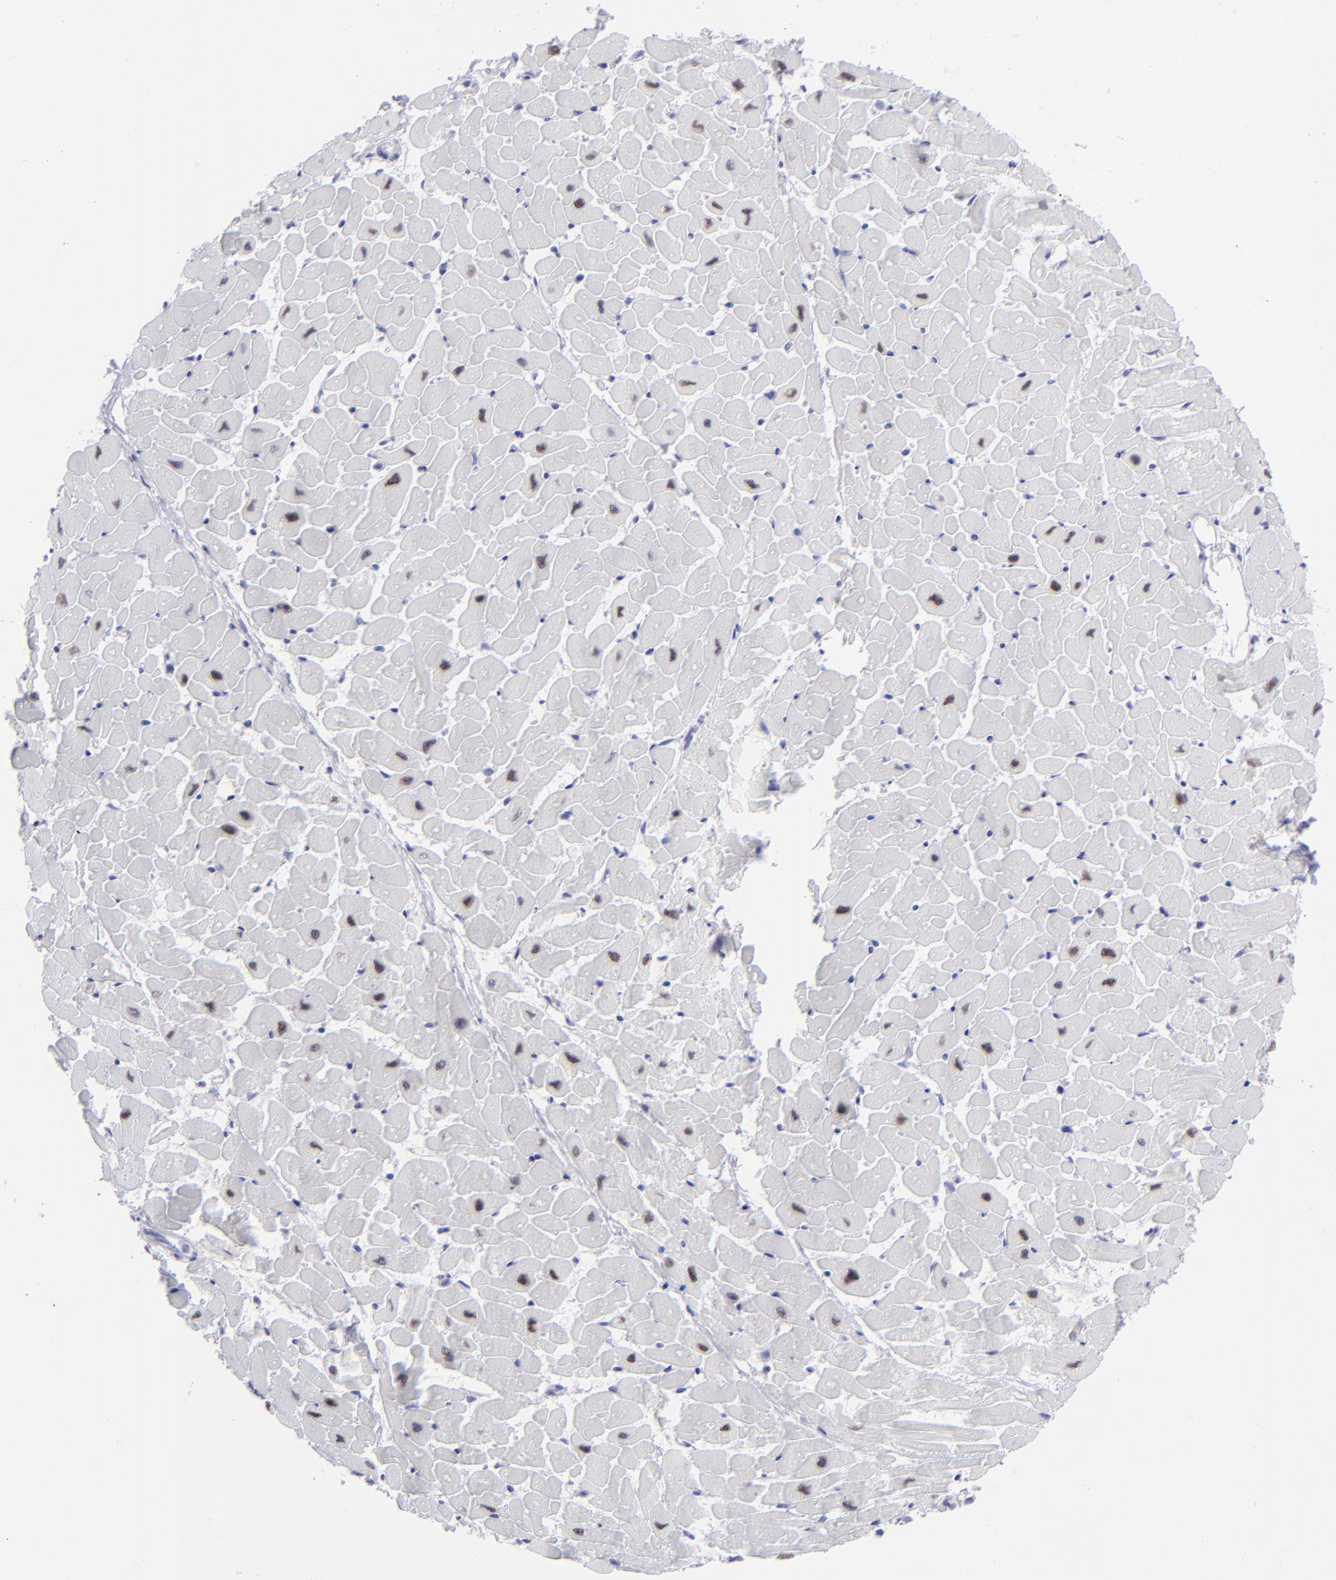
{"staining": {"intensity": "moderate", "quantity": "25%-75%", "location": "nuclear"}, "tissue": "heart muscle", "cell_type": "Cardiomyocytes", "image_type": "normal", "snomed": [{"axis": "morphology", "description": "Normal tissue, NOS"}, {"axis": "topography", "description": "Heart"}], "caption": "IHC (DAB) staining of benign heart muscle displays moderate nuclear protein staining in about 25%-75% of cardiomyocytes.", "gene": "MITF", "patient": {"sex": "female", "age": 19}}